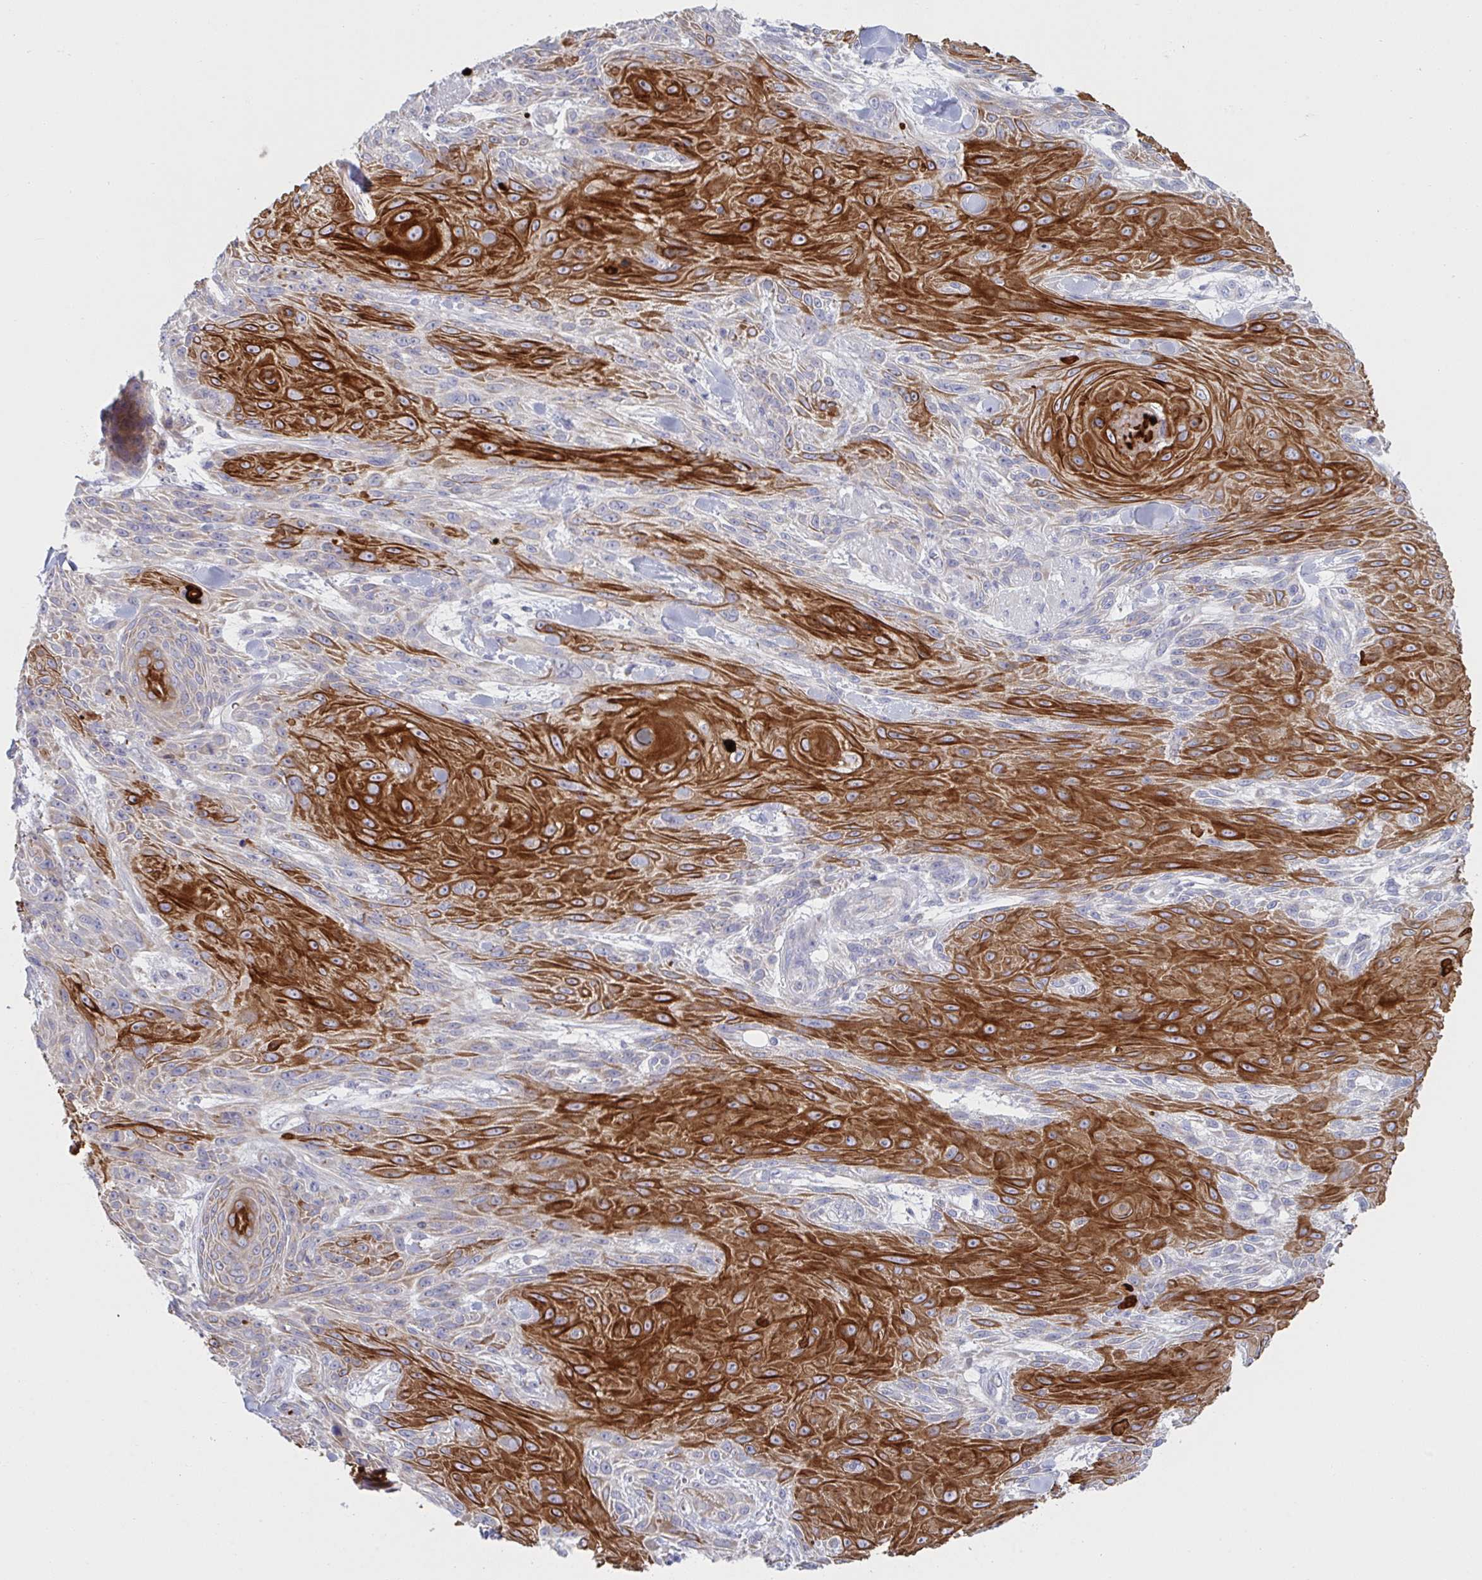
{"staining": {"intensity": "strong", "quantity": "25%-75%", "location": "cytoplasmic/membranous"}, "tissue": "skin cancer", "cell_type": "Tumor cells", "image_type": "cancer", "snomed": [{"axis": "morphology", "description": "Squamous cell carcinoma, NOS"}, {"axis": "topography", "description": "Skin"}], "caption": "Strong cytoplasmic/membranous expression for a protein is identified in approximately 25%-75% of tumor cells of skin squamous cell carcinoma using immunohistochemistry (IHC).", "gene": "NDUFA7", "patient": {"sex": "male", "age": 88}}